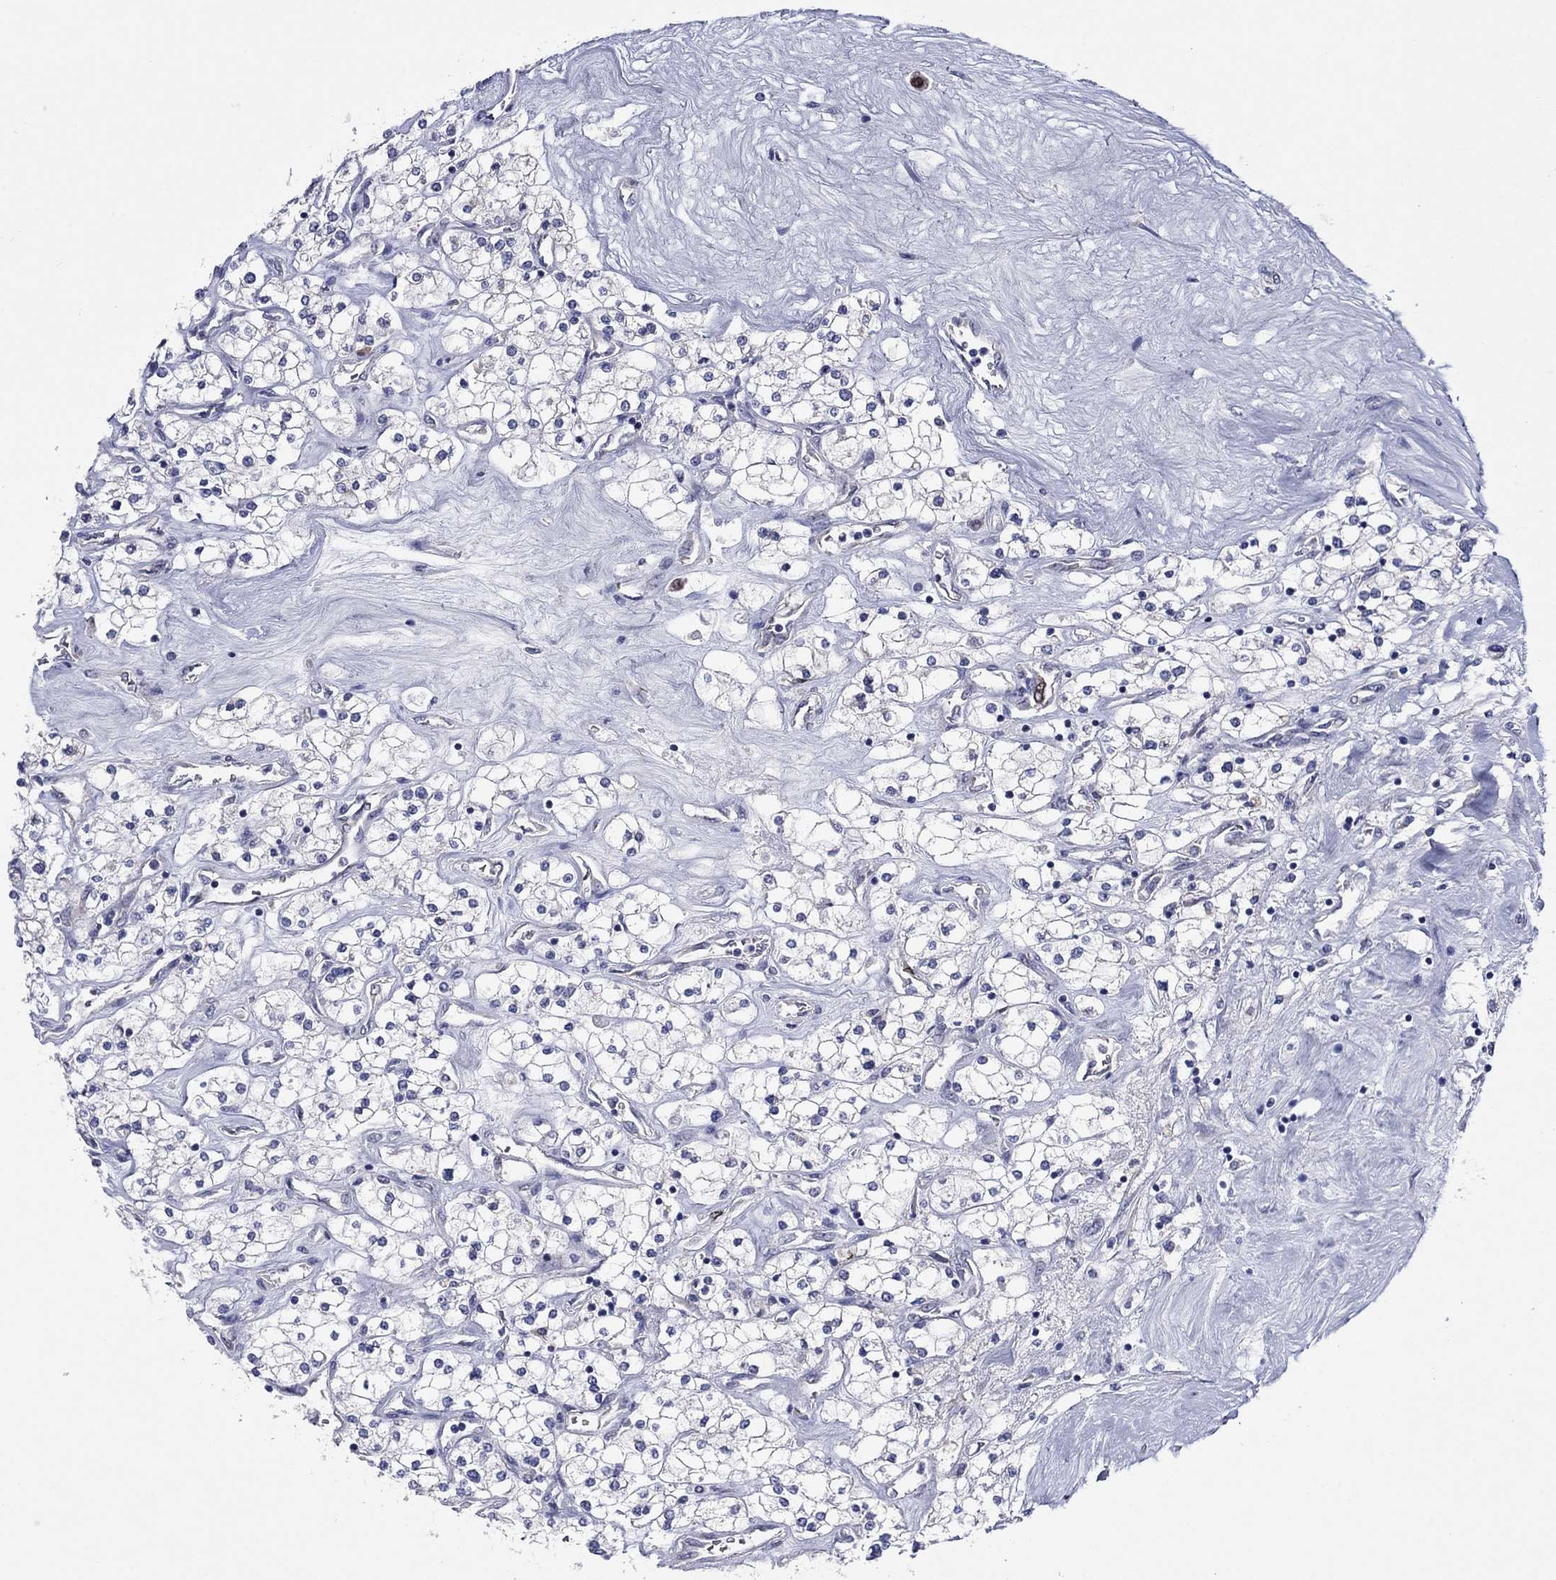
{"staining": {"intensity": "negative", "quantity": "none", "location": "none"}, "tissue": "renal cancer", "cell_type": "Tumor cells", "image_type": "cancer", "snomed": [{"axis": "morphology", "description": "Adenocarcinoma, NOS"}, {"axis": "topography", "description": "Kidney"}], "caption": "IHC of human renal cancer (adenocarcinoma) shows no staining in tumor cells. (Brightfield microscopy of DAB (3,3'-diaminobenzidine) IHC at high magnification).", "gene": "CDCA5", "patient": {"sex": "male", "age": 80}}